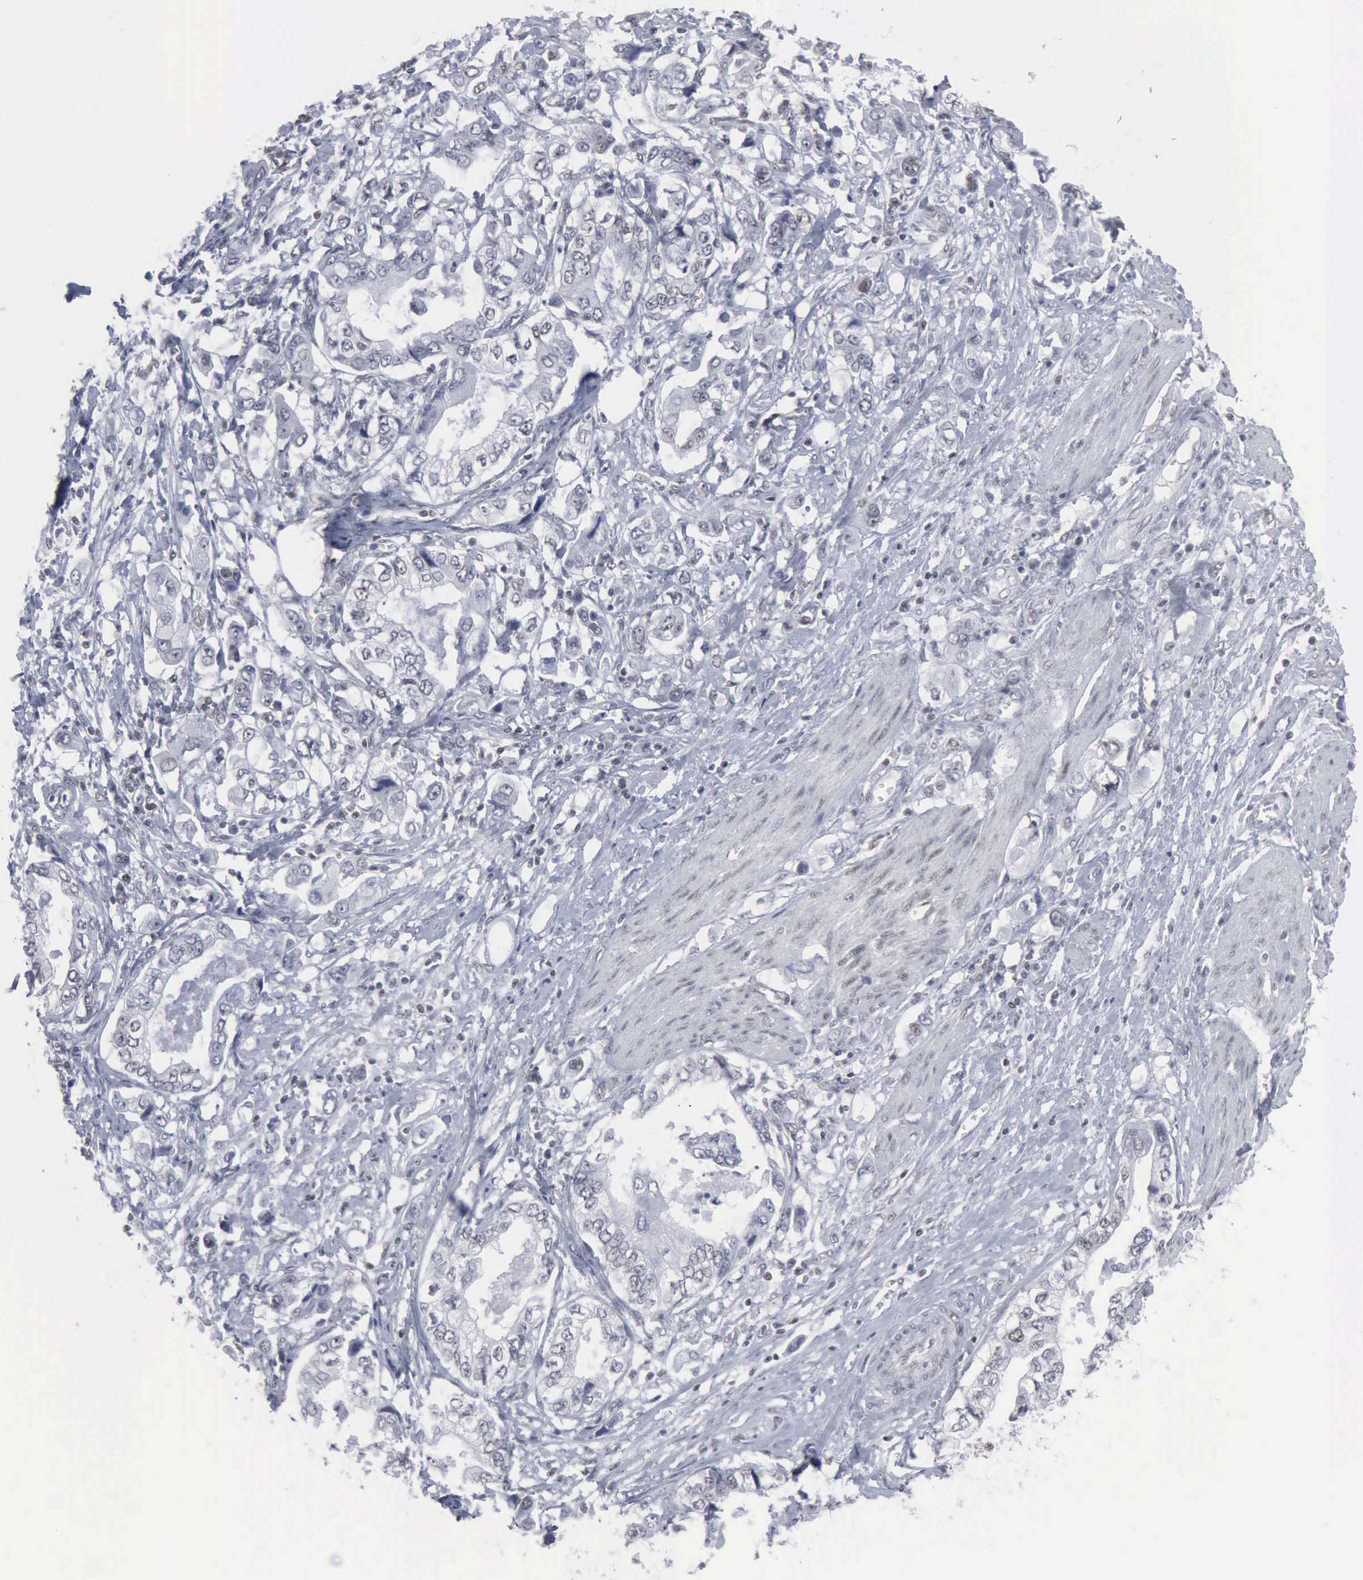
{"staining": {"intensity": "negative", "quantity": "none", "location": "none"}, "tissue": "stomach cancer", "cell_type": "Tumor cells", "image_type": "cancer", "snomed": [{"axis": "morphology", "description": "Adenocarcinoma, NOS"}, {"axis": "topography", "description": "Pancreas"}, {"axis": "topography", "description": "Stomach, upper"}], "caption": "IHC photomicrograph of neoplastic tissue: human stomach cancer (adenocarcinoma) stained with DAB displays no significant protein expression in tumor cells.", "gene": "XPA", "patient": {"sex": "male", "age": 77}}